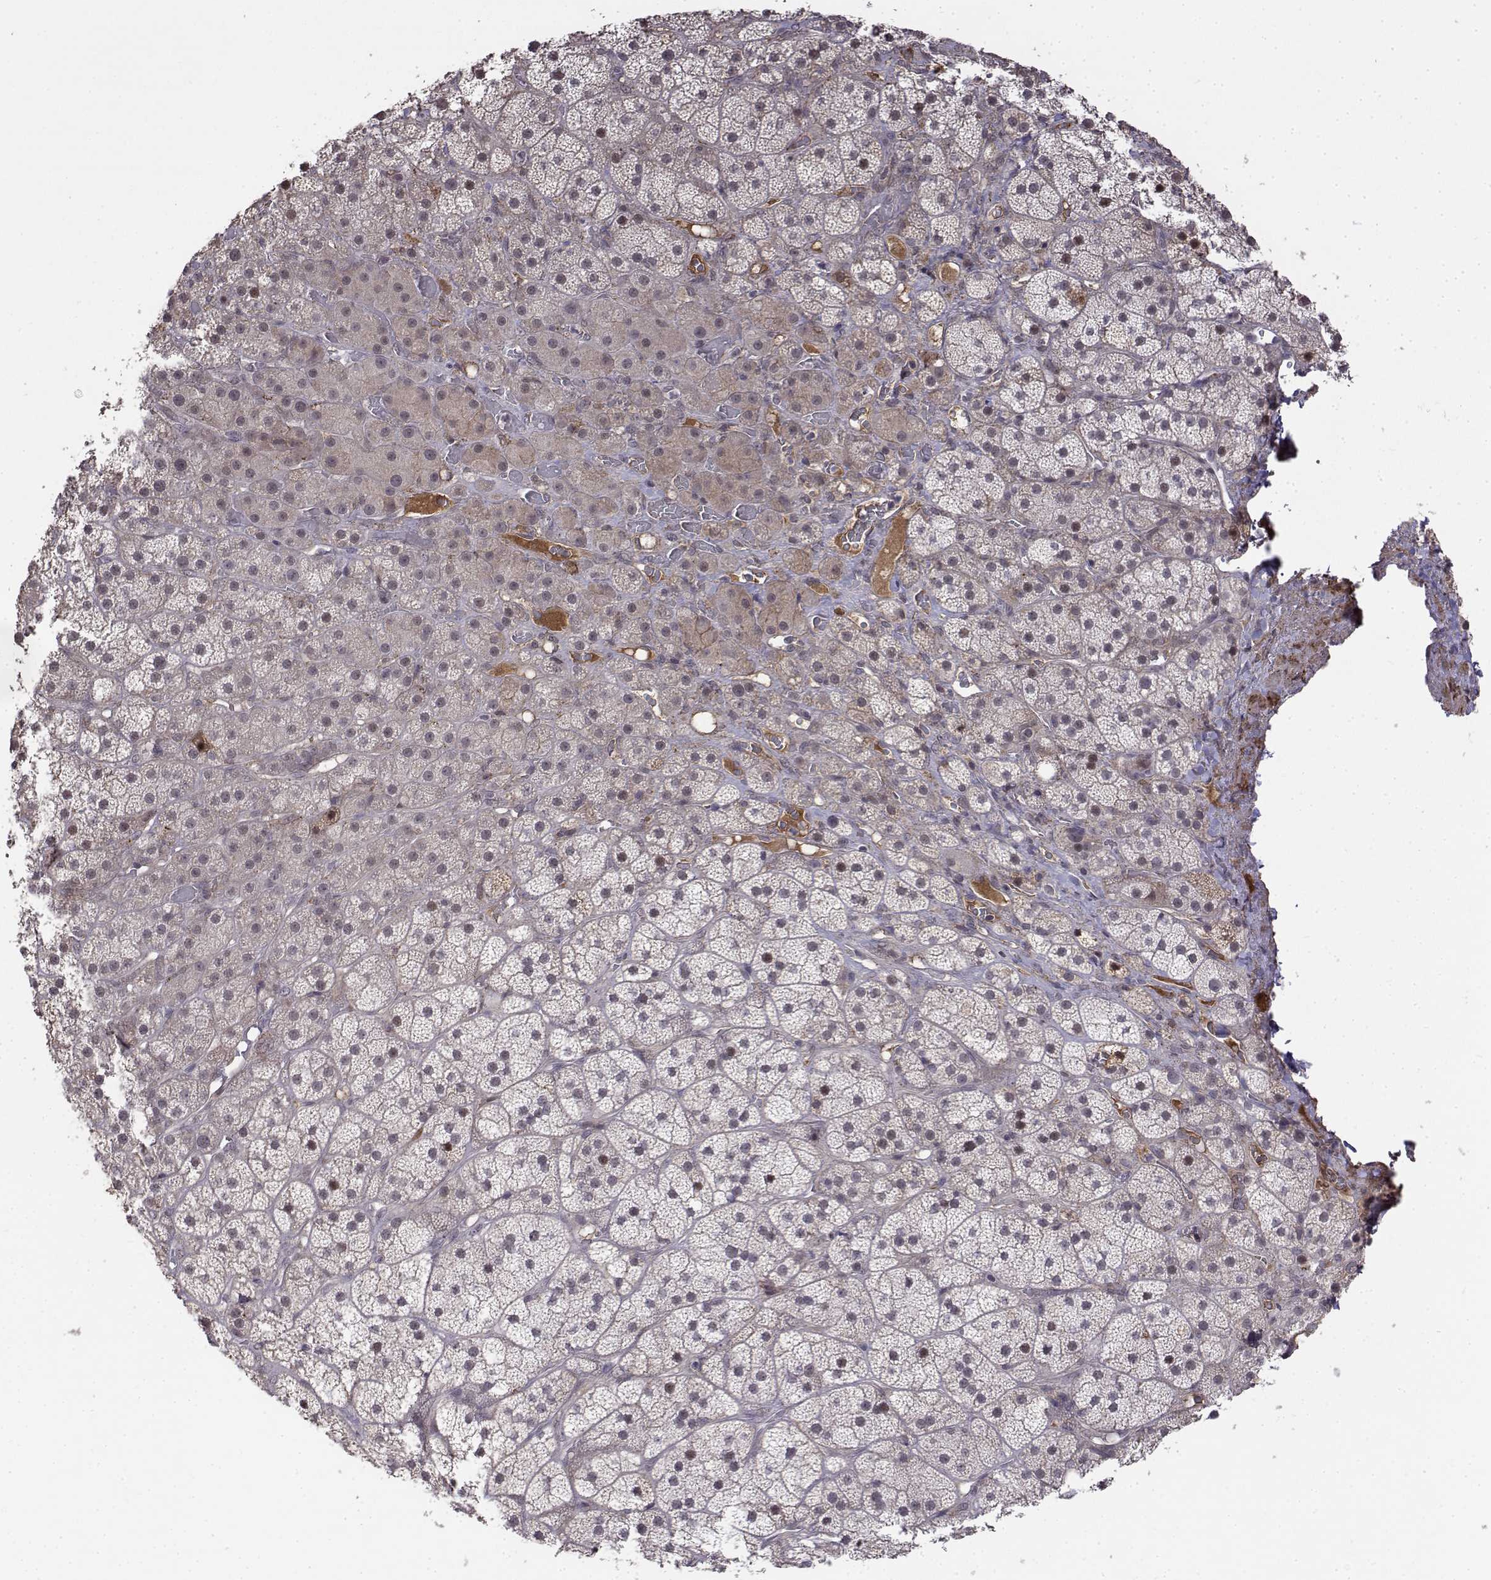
{"staining": {"intensity": "moderate", "quantity": "<25%", "location": "nuclear"}, "tissue": "adrenal gland", "cell_type": "Glandular cells", "image_type": "normal", "snomed": [{"axis": "morphology", "description": "Normal tissue, NOS"}, {"axis": "topography", "description": "Adrenal gland"}], "caption": "Normal adrenal gland was stained to show a protein in brown. There is low levels of moderate nuclear positivity in about <25% of glandular cells. The staining was performed using DAB to visualize the protein expression in brown, while the nuclei were stained in blue with hematoxylin (Magnification: 20x).", "gene": "ITGA7", "patient": {"sex": "male", "age": 57}}